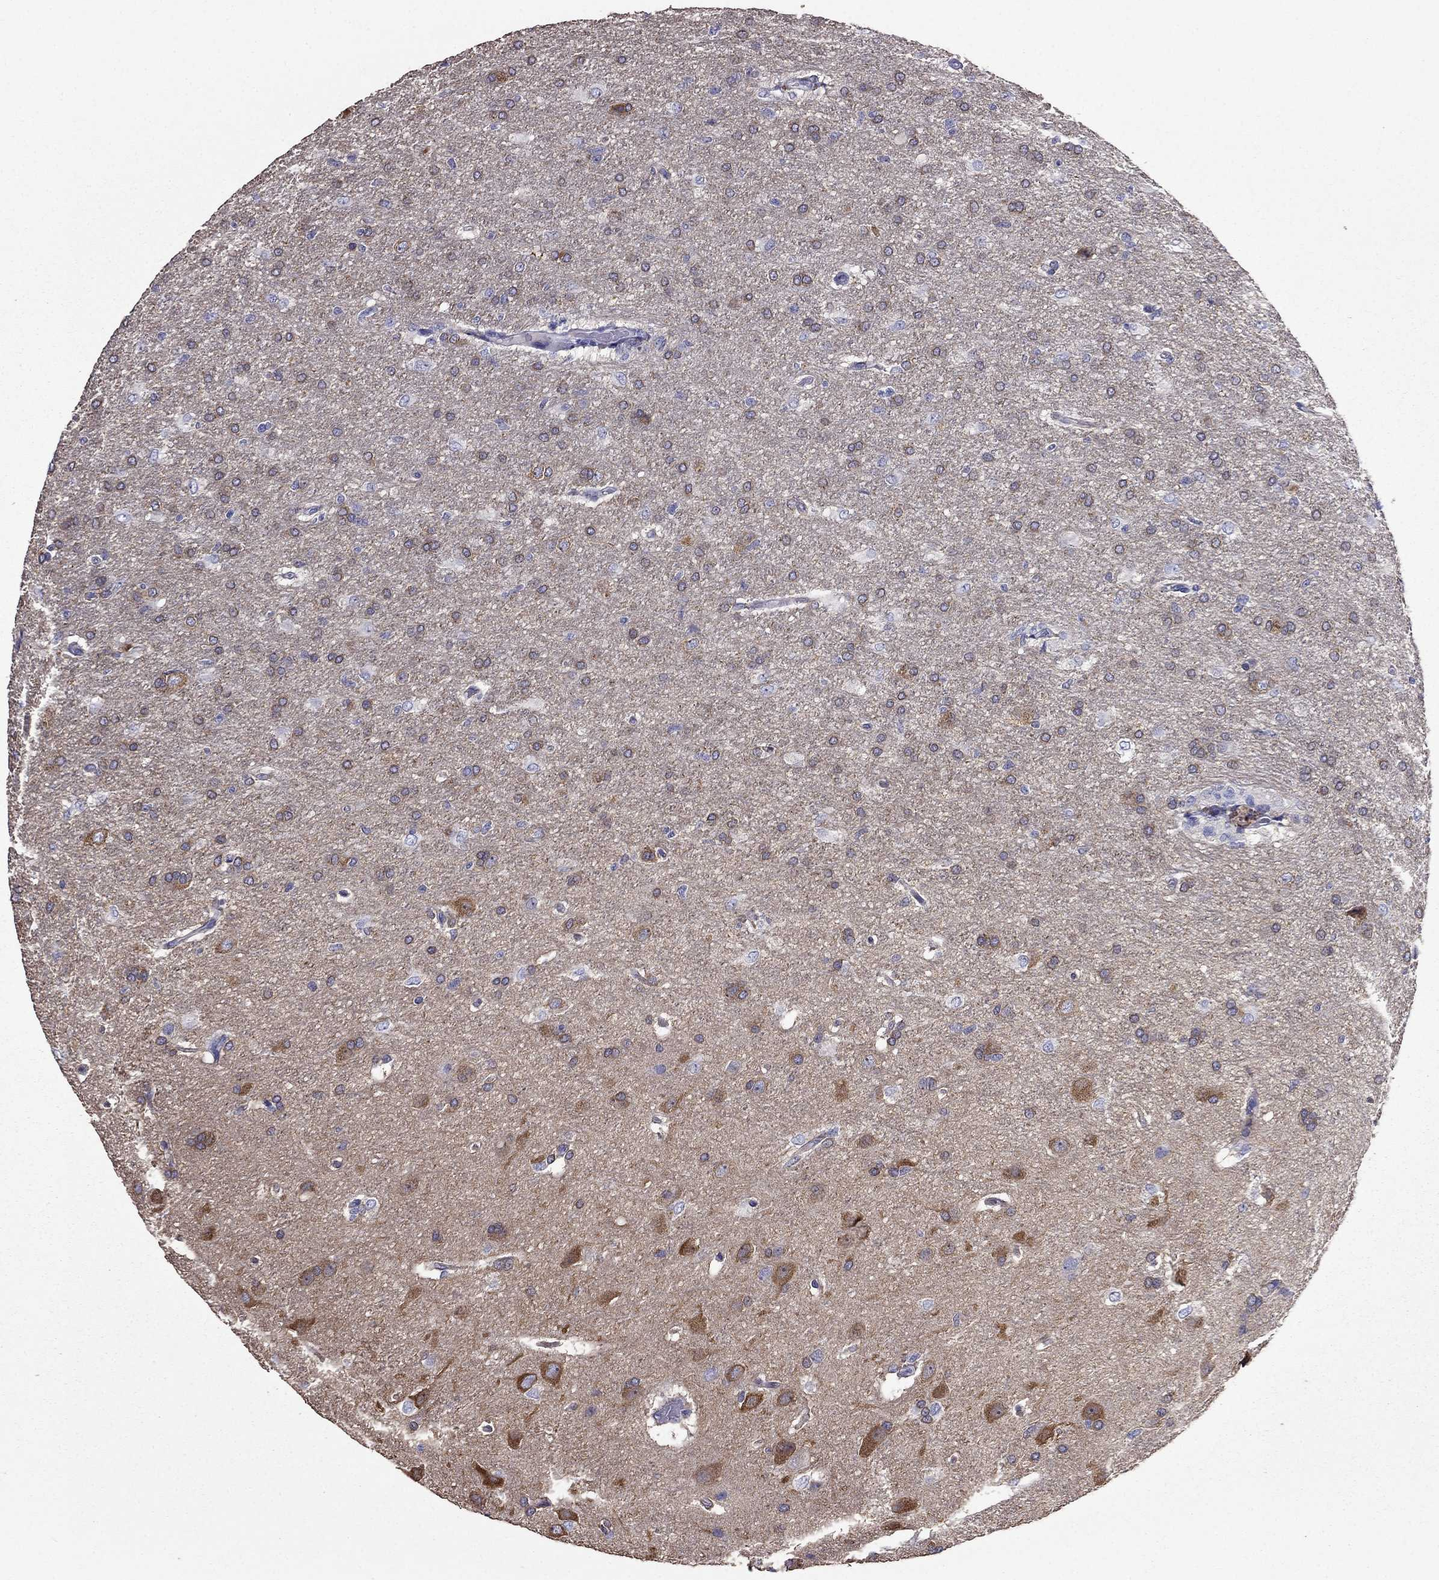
{"staining": {"intensity": "negative", "quantity": "none", "location": "none"}, "tissue": "glioma", "cell_type": "Tumor cells", "image_type": "cancer", "snomed": [{"axis": "morphology", "description": "Glioma, malignant, High grade"}, {"axis": "topography", "description": "Brain"}], "caption": "Immunohistochemical staining of human glioma reveals no significant positivity in tumor cells.", "gene": "AK5", "patient": {"sex": "male", "age": 68}}